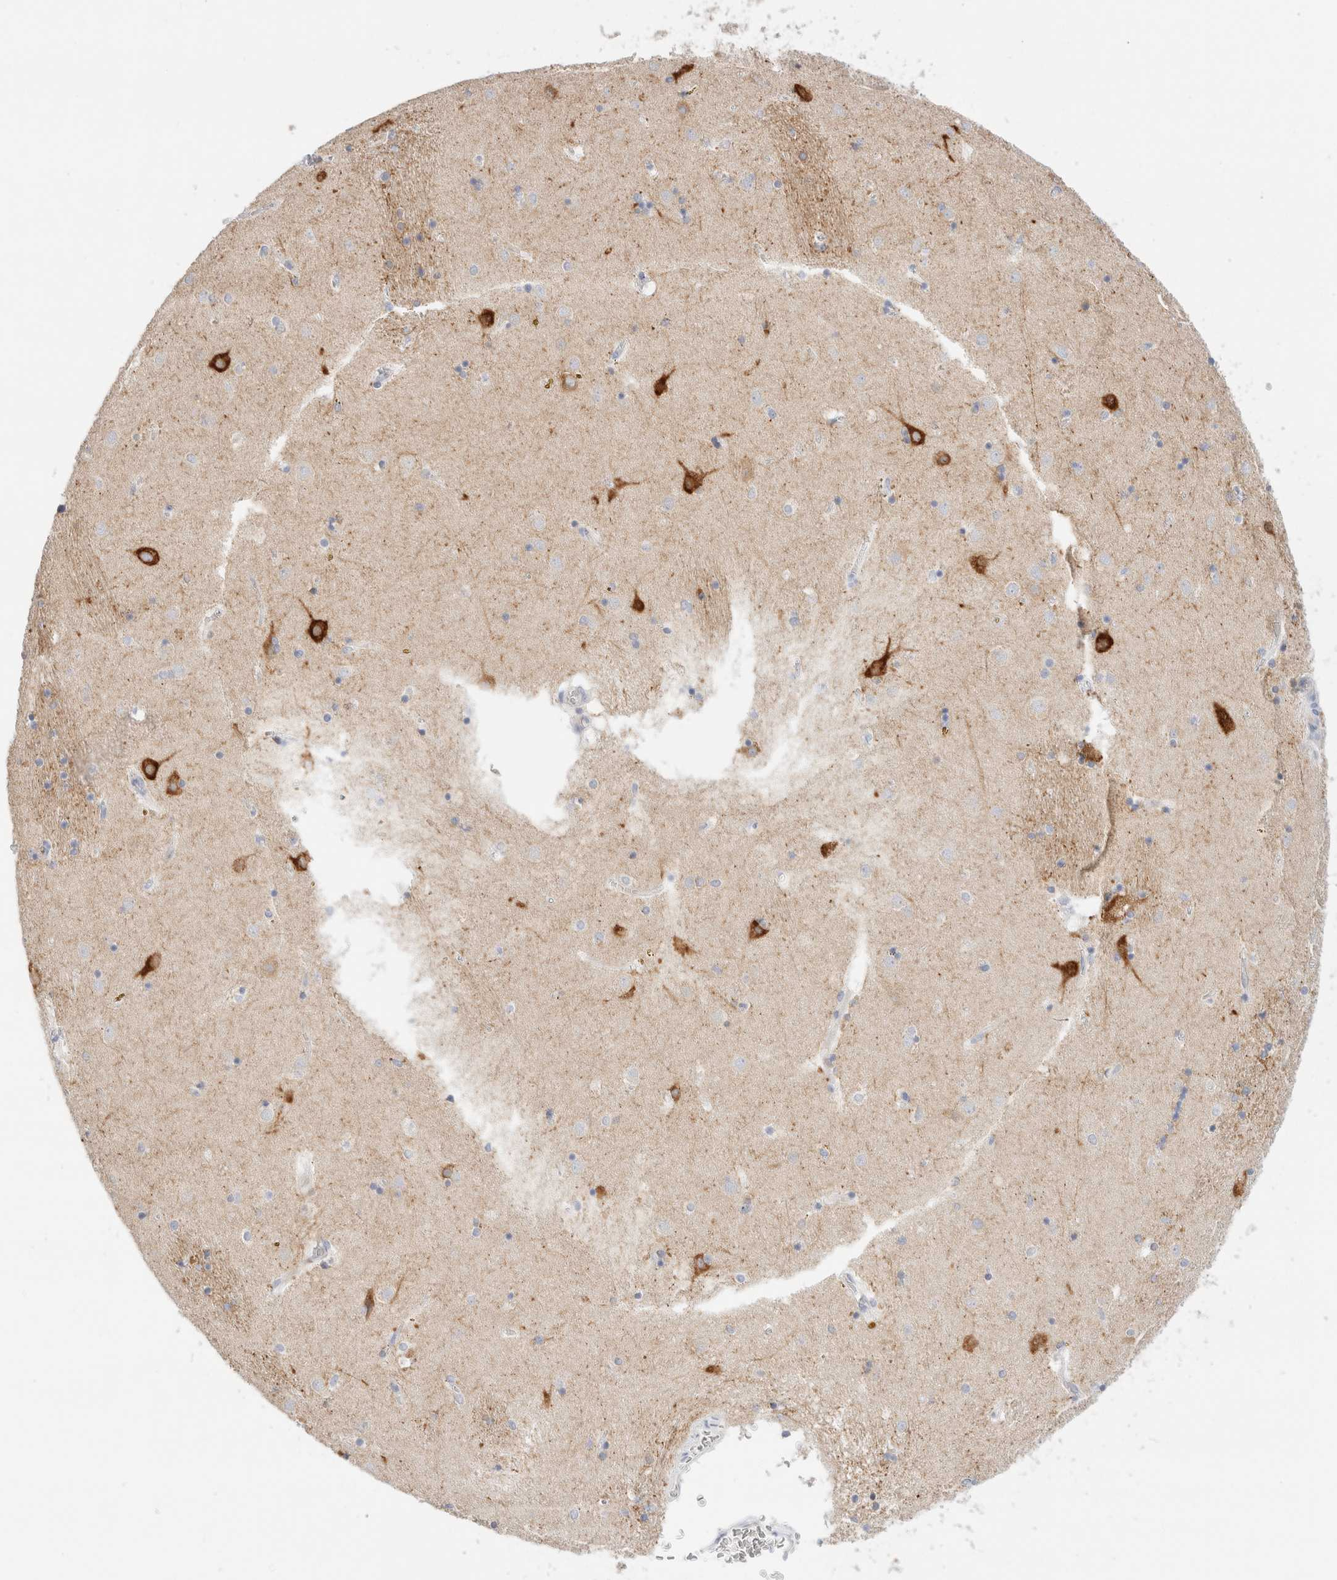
{"staining": {"intensity": "moderate", "quantity": "<25%", "location": "cytoplasmic/membranous"}, "tissue": "caudate", "cell_type": "Glial cells", "image_type": "normal", "snomed": [{"axis": "morphology", "description": "Normal tissue, NOS"}, {"axis": "topography", "description": "Lateral ventricle wall"}], "caption": "This micrograph shows immunohistochemistry (IHC) staining of unremarkable human caudate, with low moderate cytoplasmic/membranous expression in about <25% of glial cells.", "gene": "GADD45G", "patient": {"sex": "male", "age": 70}}